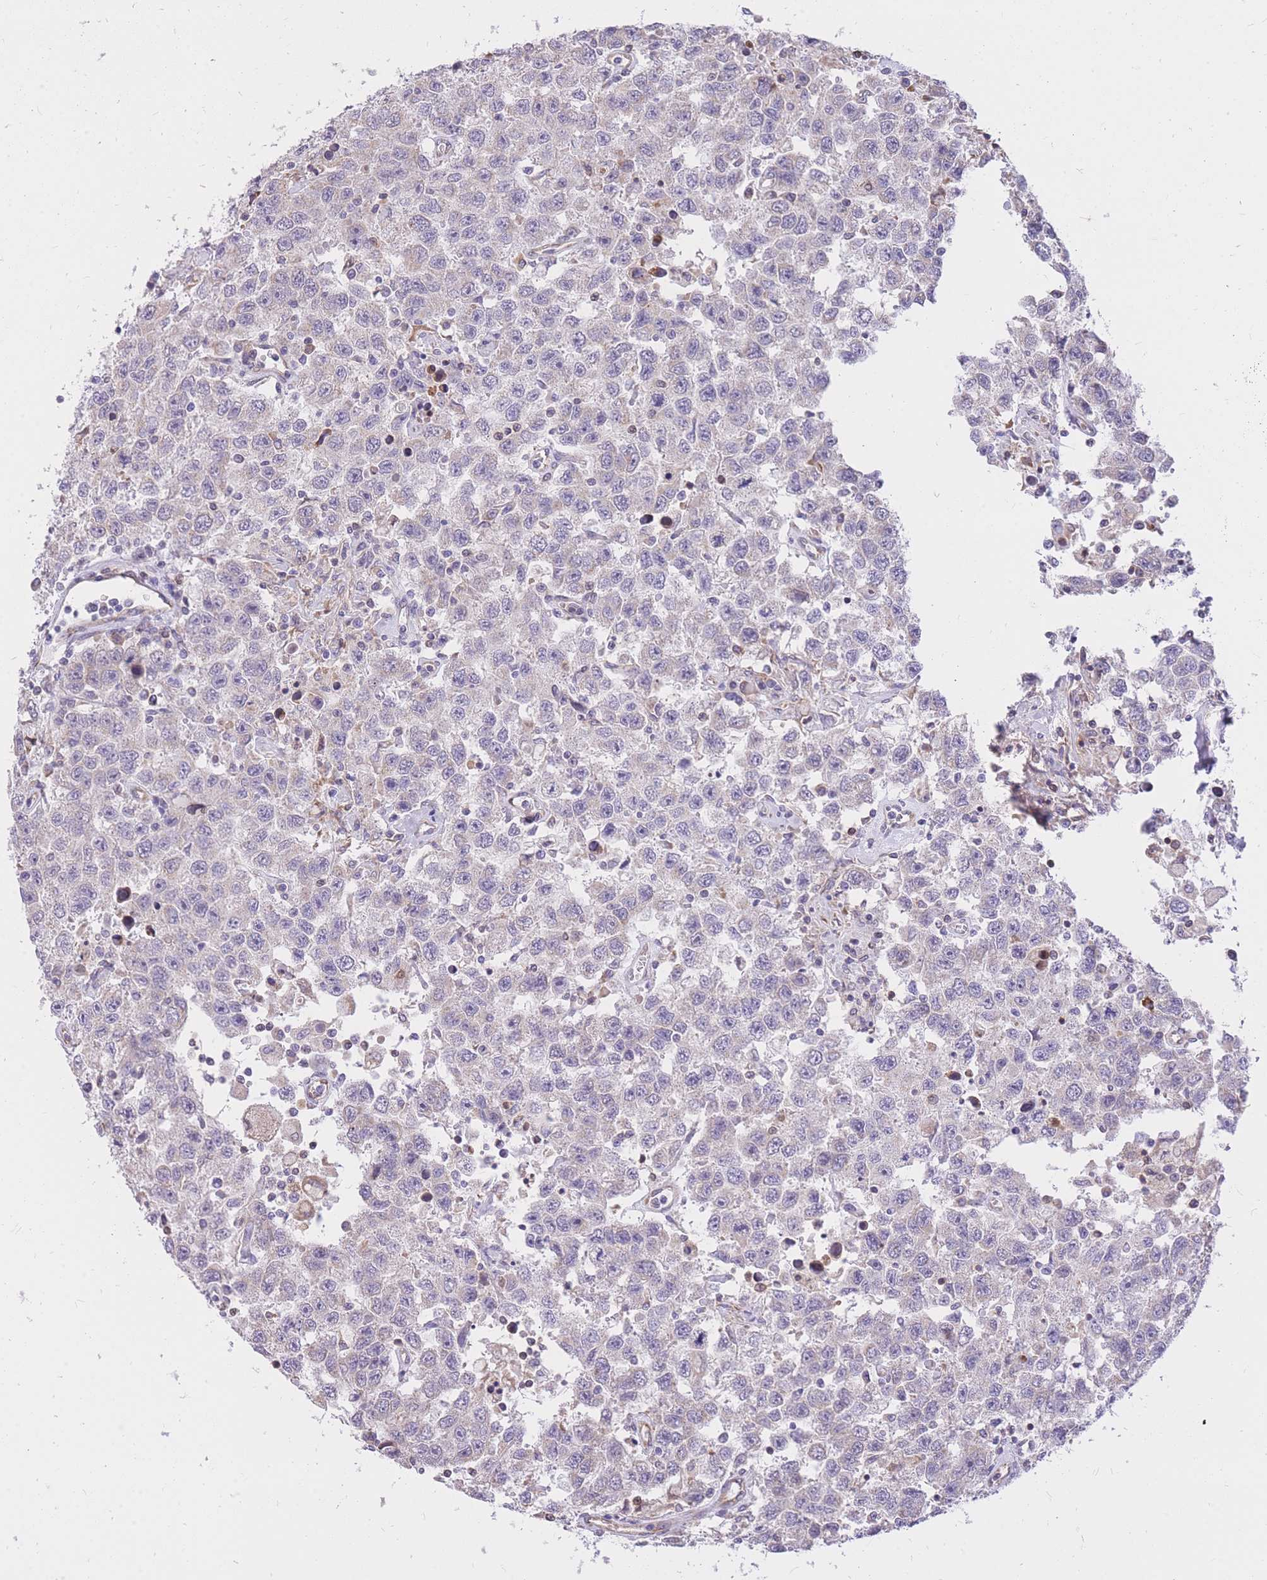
{"staining": {"intensity": "negative", "quantity": "none", "location": "none"}, "tissue": "testis cancer", "cell_type": "Tumor cells", "image_type": "cancer", "snomed": [{"axis": "morphology", "description": "Seminoma, NOS"}, {"axis": "topography", "description": "Testis"}], "caption": "The micrograph shows no significant staining in tumor cells of seminoma (testis).", "gene": "TOPAZ1", "patient": {"sex": "male", "age": 41}}